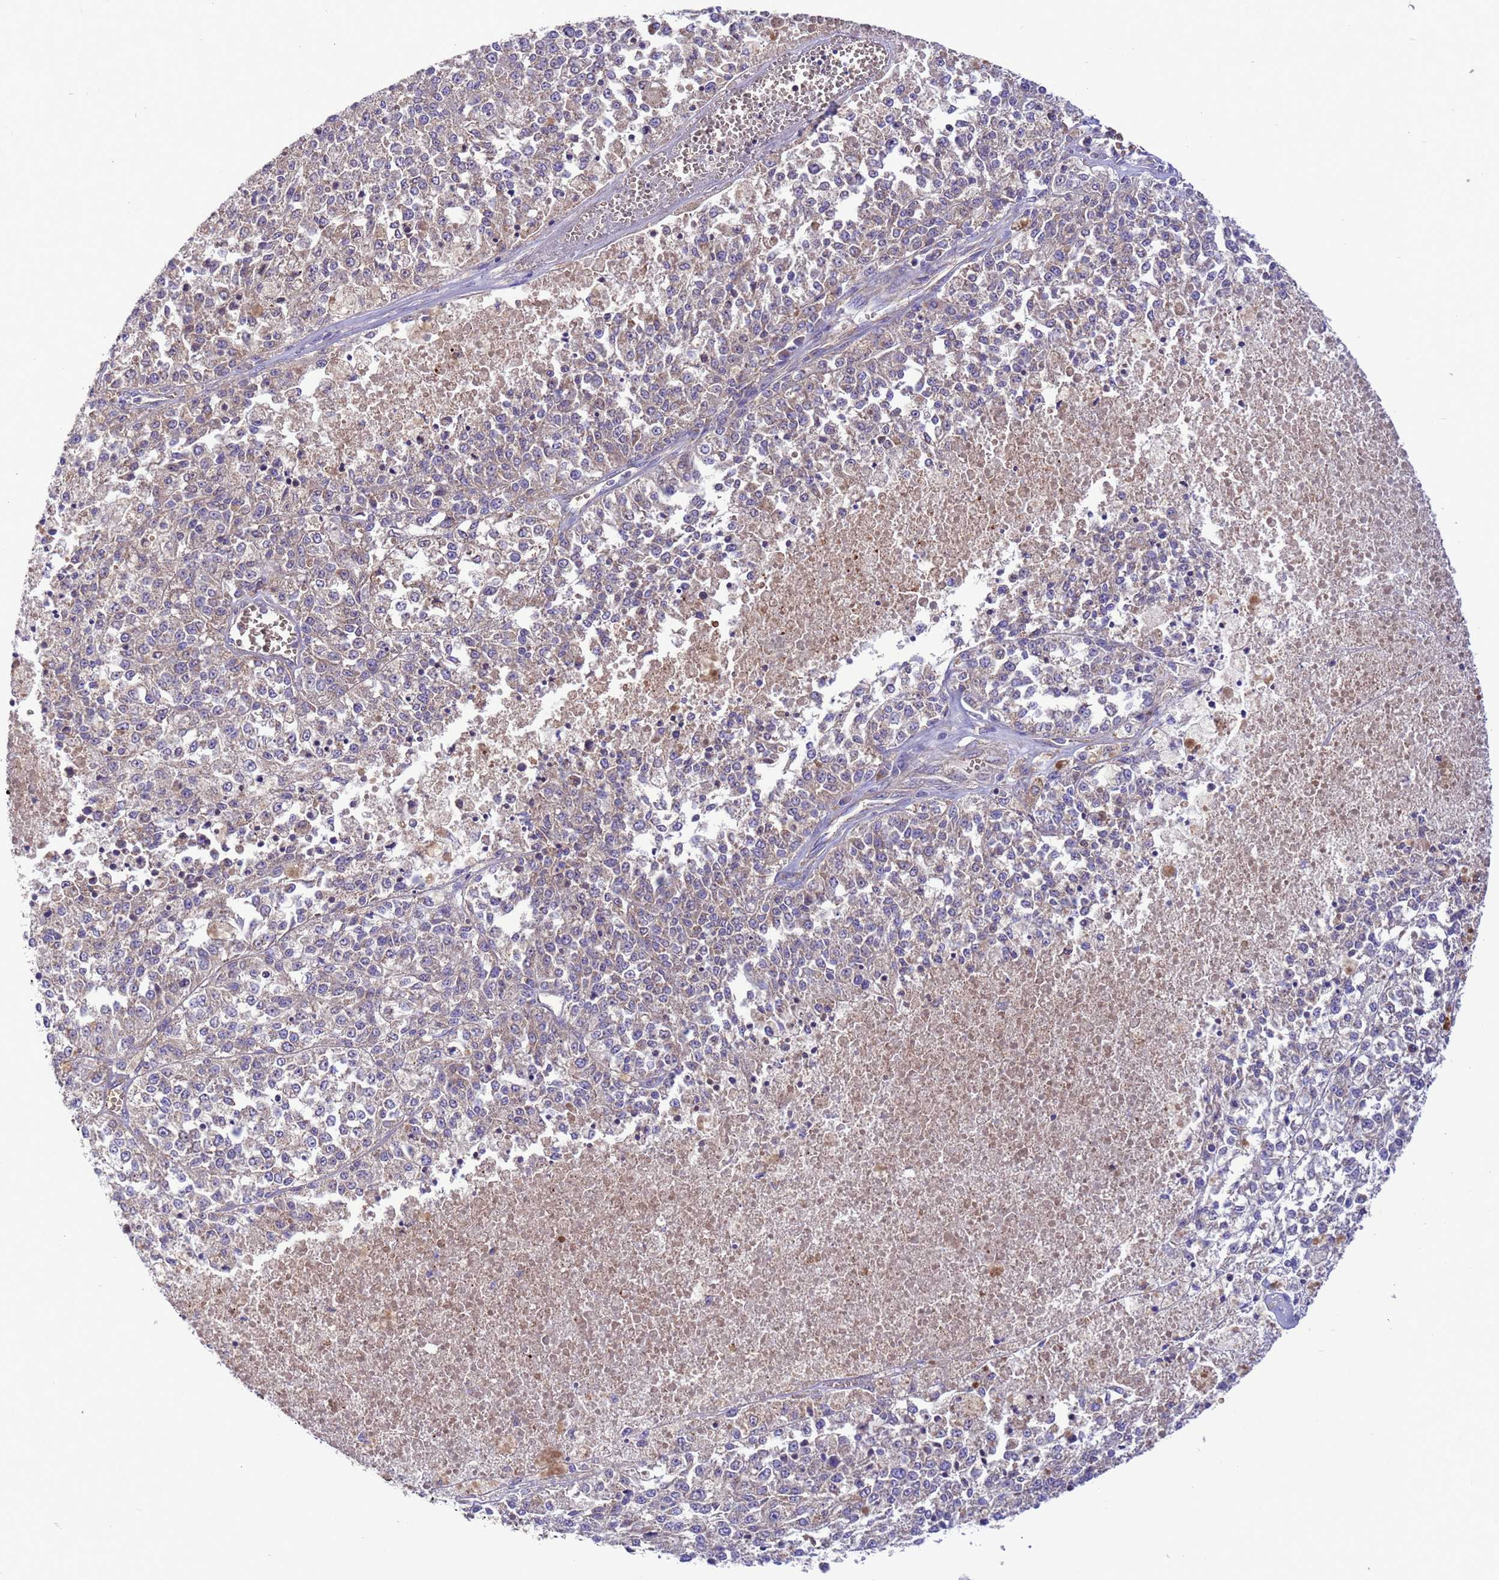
{"staining": {"intensity": "negative", "quantity": "none", "location": "none"}, "tissue": "melanoma", "cell_type": "Tumor cells", "image_type": "cancer", "snomed": [{"axis": "morphology", "description": "Malignant melanoma, NOS"}, {"axis": "topography", "description": "Skin"}], "caption": "Tumor cells show no significant positivity in melanoma. (DAB immunohistochemistry visualized using brightfield microscopy, high magnification).", "gene": "ARHGAP12", "patient": {"sex": "female", "age": 64}}